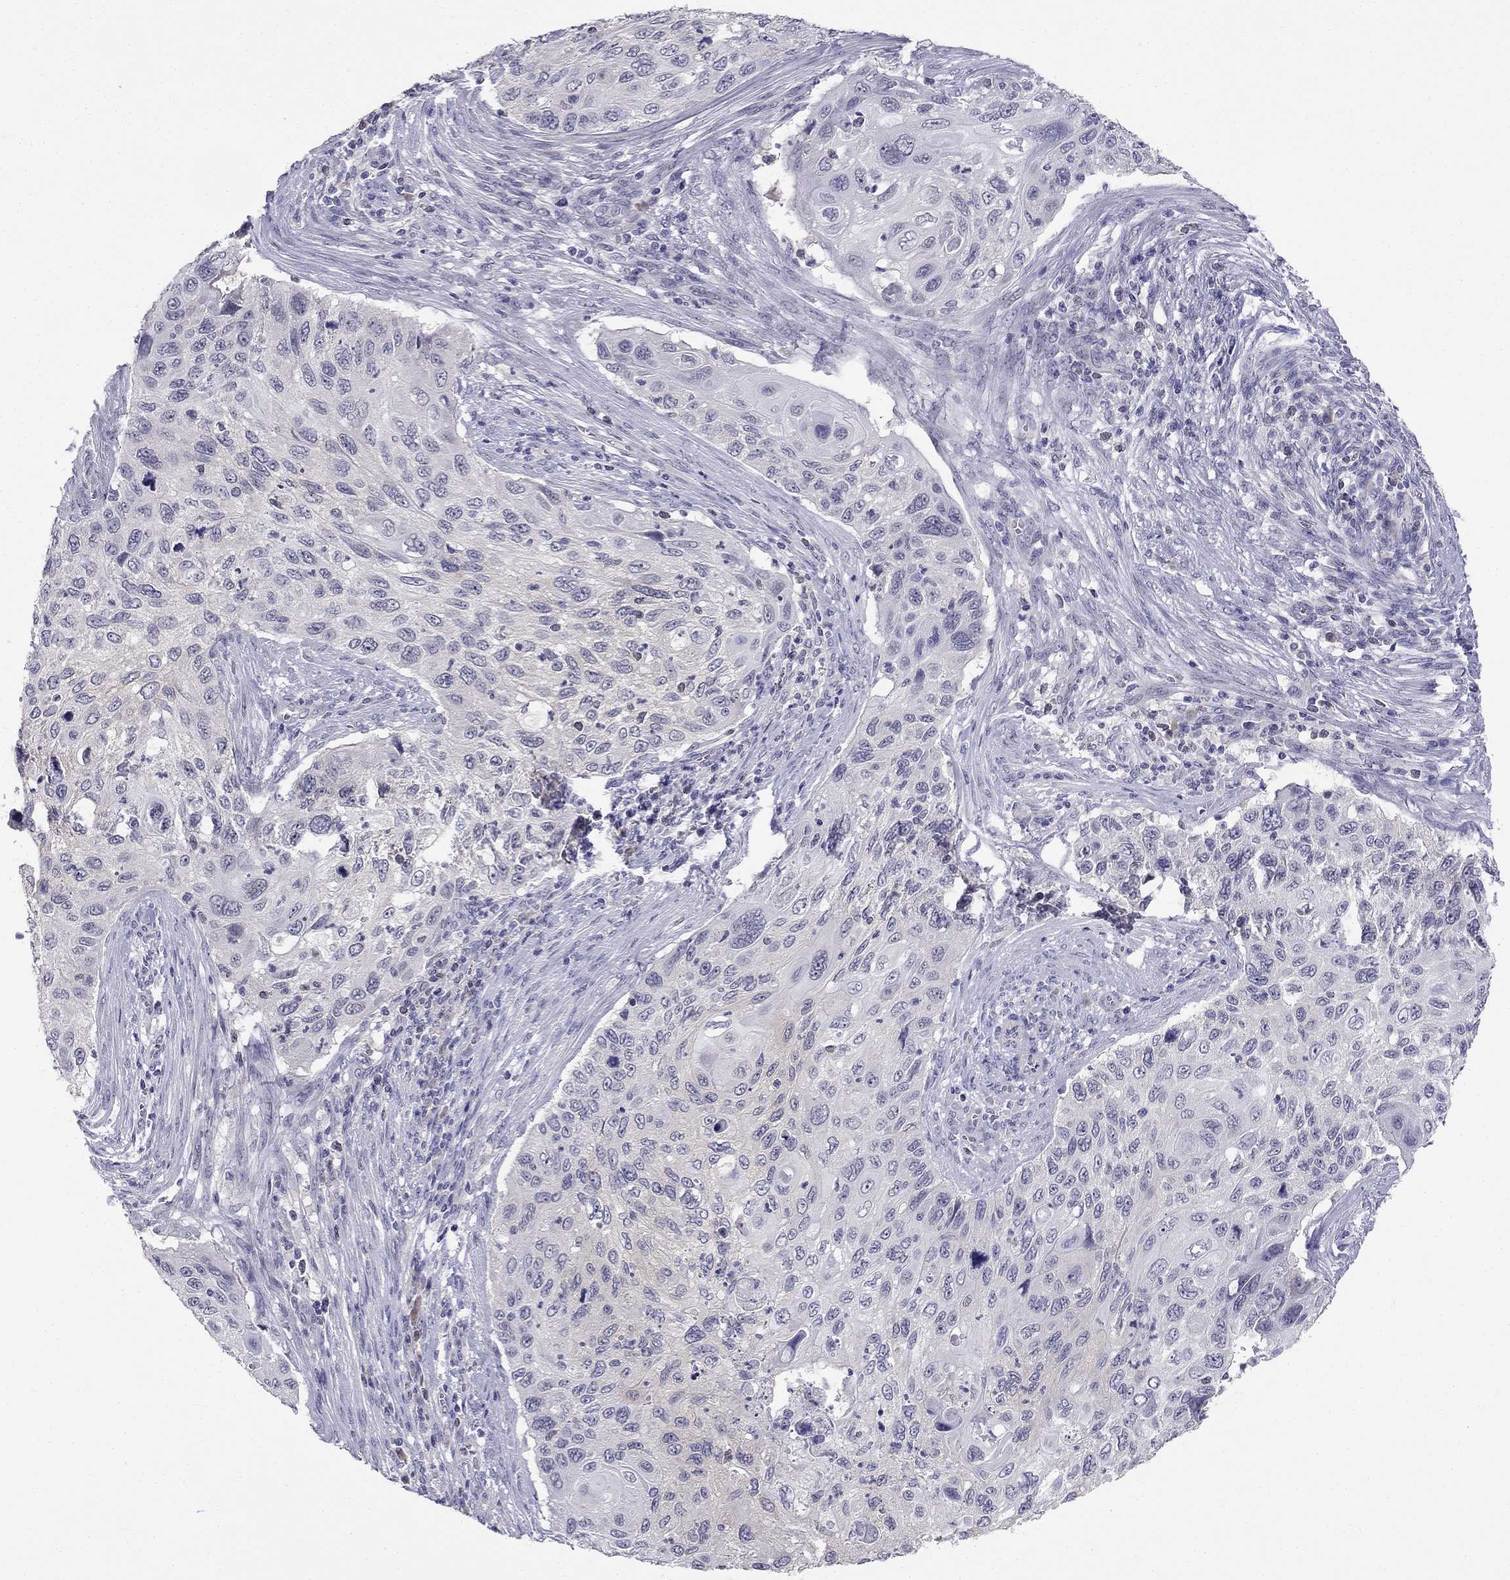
{"staining": {"intensity": "negative", "quantity": "none", "location": "none"}, "tissue": "cervical cancer", "cell_type": "Tumor cells", "image_type": "cancer", "snomed": [{"axis": "morphology", "description": "Squamous cell carcinoma, NOS"}, {"axis": "topography", "description": "Cervix"}], "caption": "A photomicrograph of cervical cancer (squamous cell carcinoma) stained for a protein demonstrates no brown staining in tumor cells.", "gene": "C16orf89", "patient": {"sex": "female", "age": 70}}